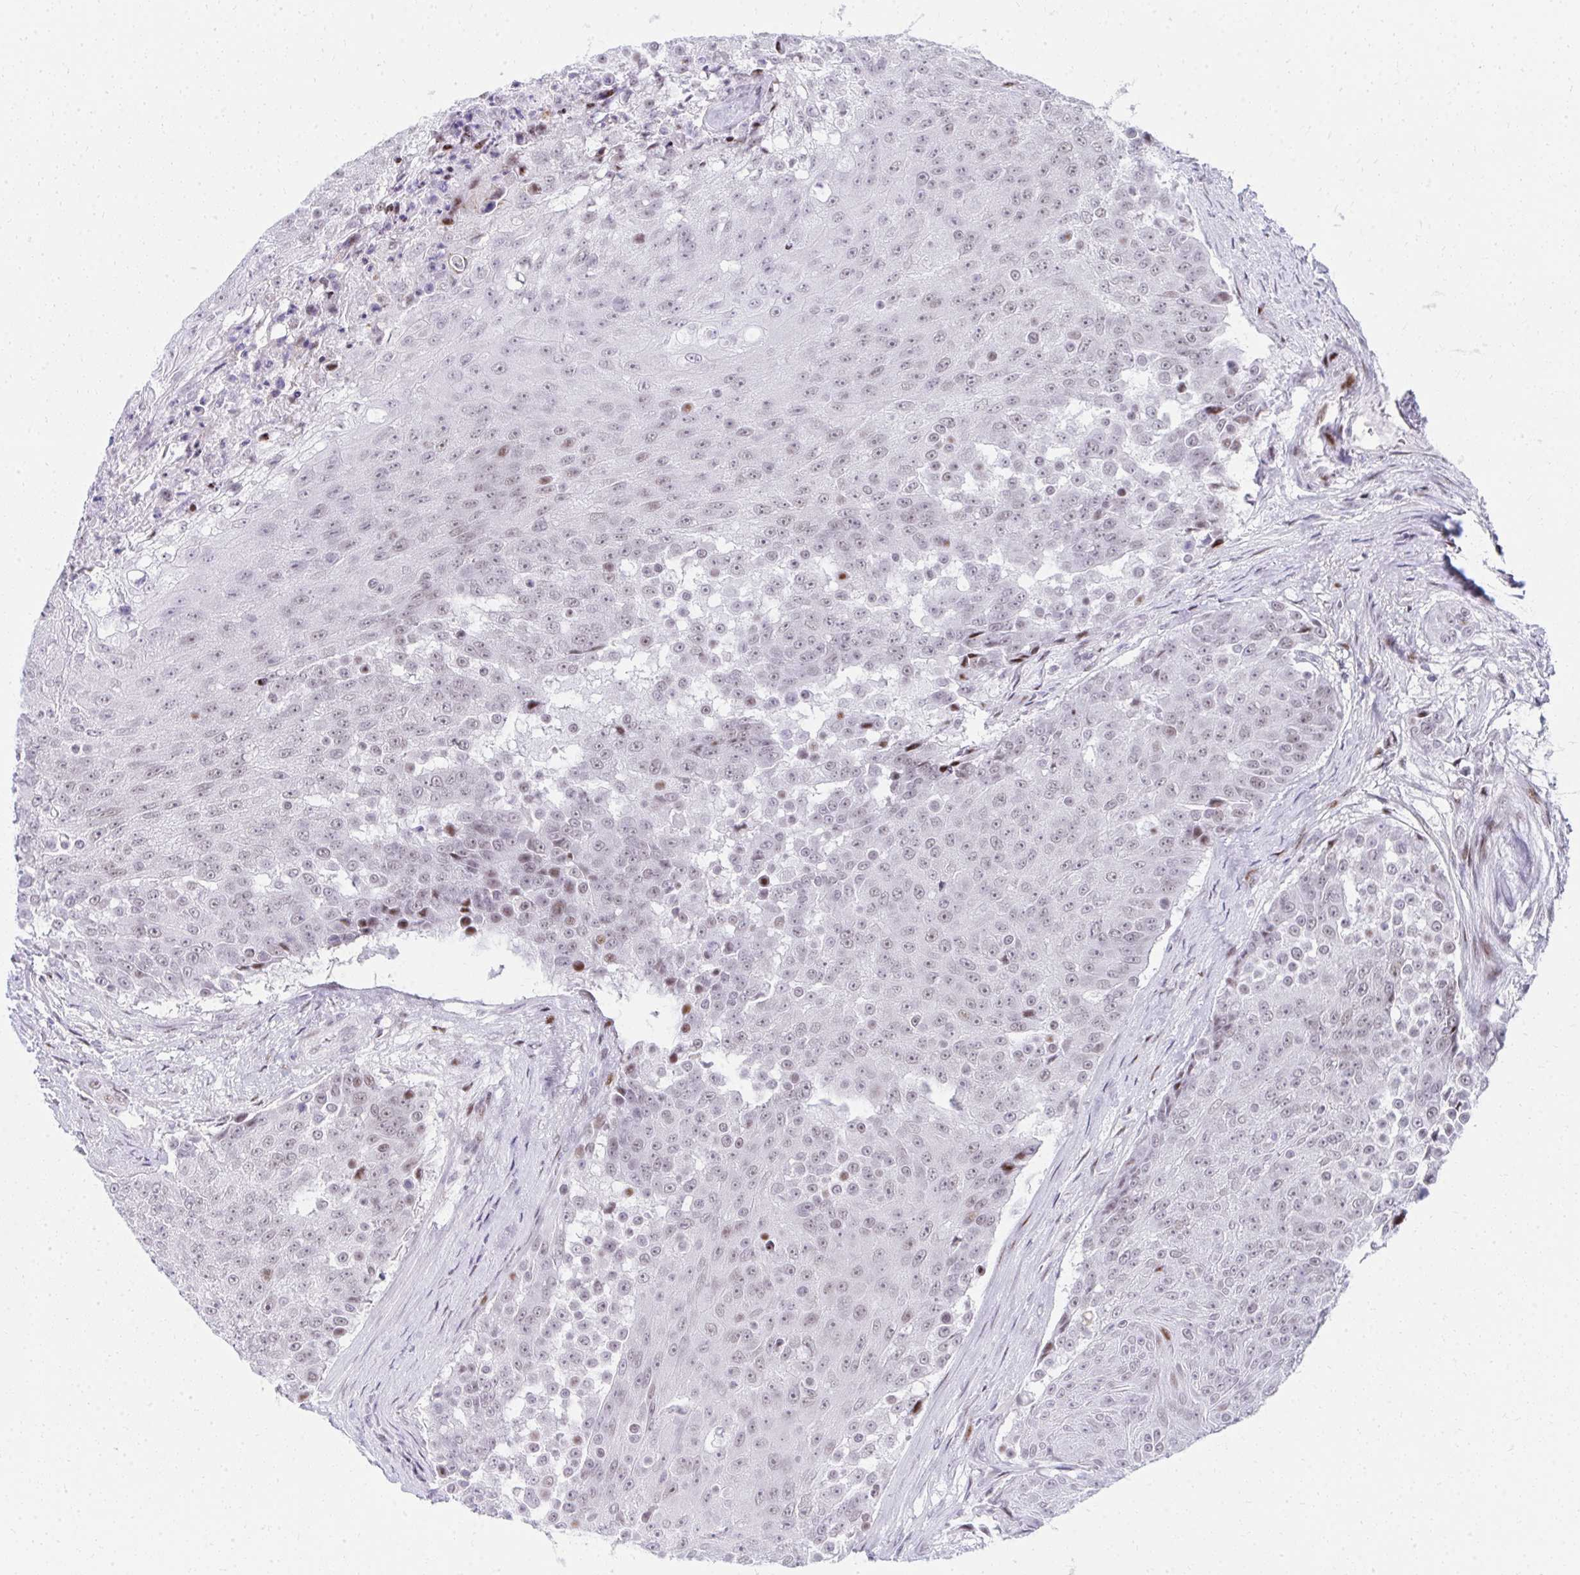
{"staining": {"intensity": "weak", "quantity": ">75%", "location": "nuclear"}, "tissue": "urothelial cancer", "cell_type": "Tumor cells", "image_type": "cancer", "snomed": [{"axis": "morphology", "description": "Urothelial carcinoma, High grade"}, {"axis": "topography", "description": "Urinary bladder"}], "caption": "There is low levels of weak nuclear positivity in tumor cells of high-grade urothelial carcinoma, as demonstrated by immunohistochemical staining (brown color).", "gene": "GLDN", "patient": {"sex": "female", "age": 63}}